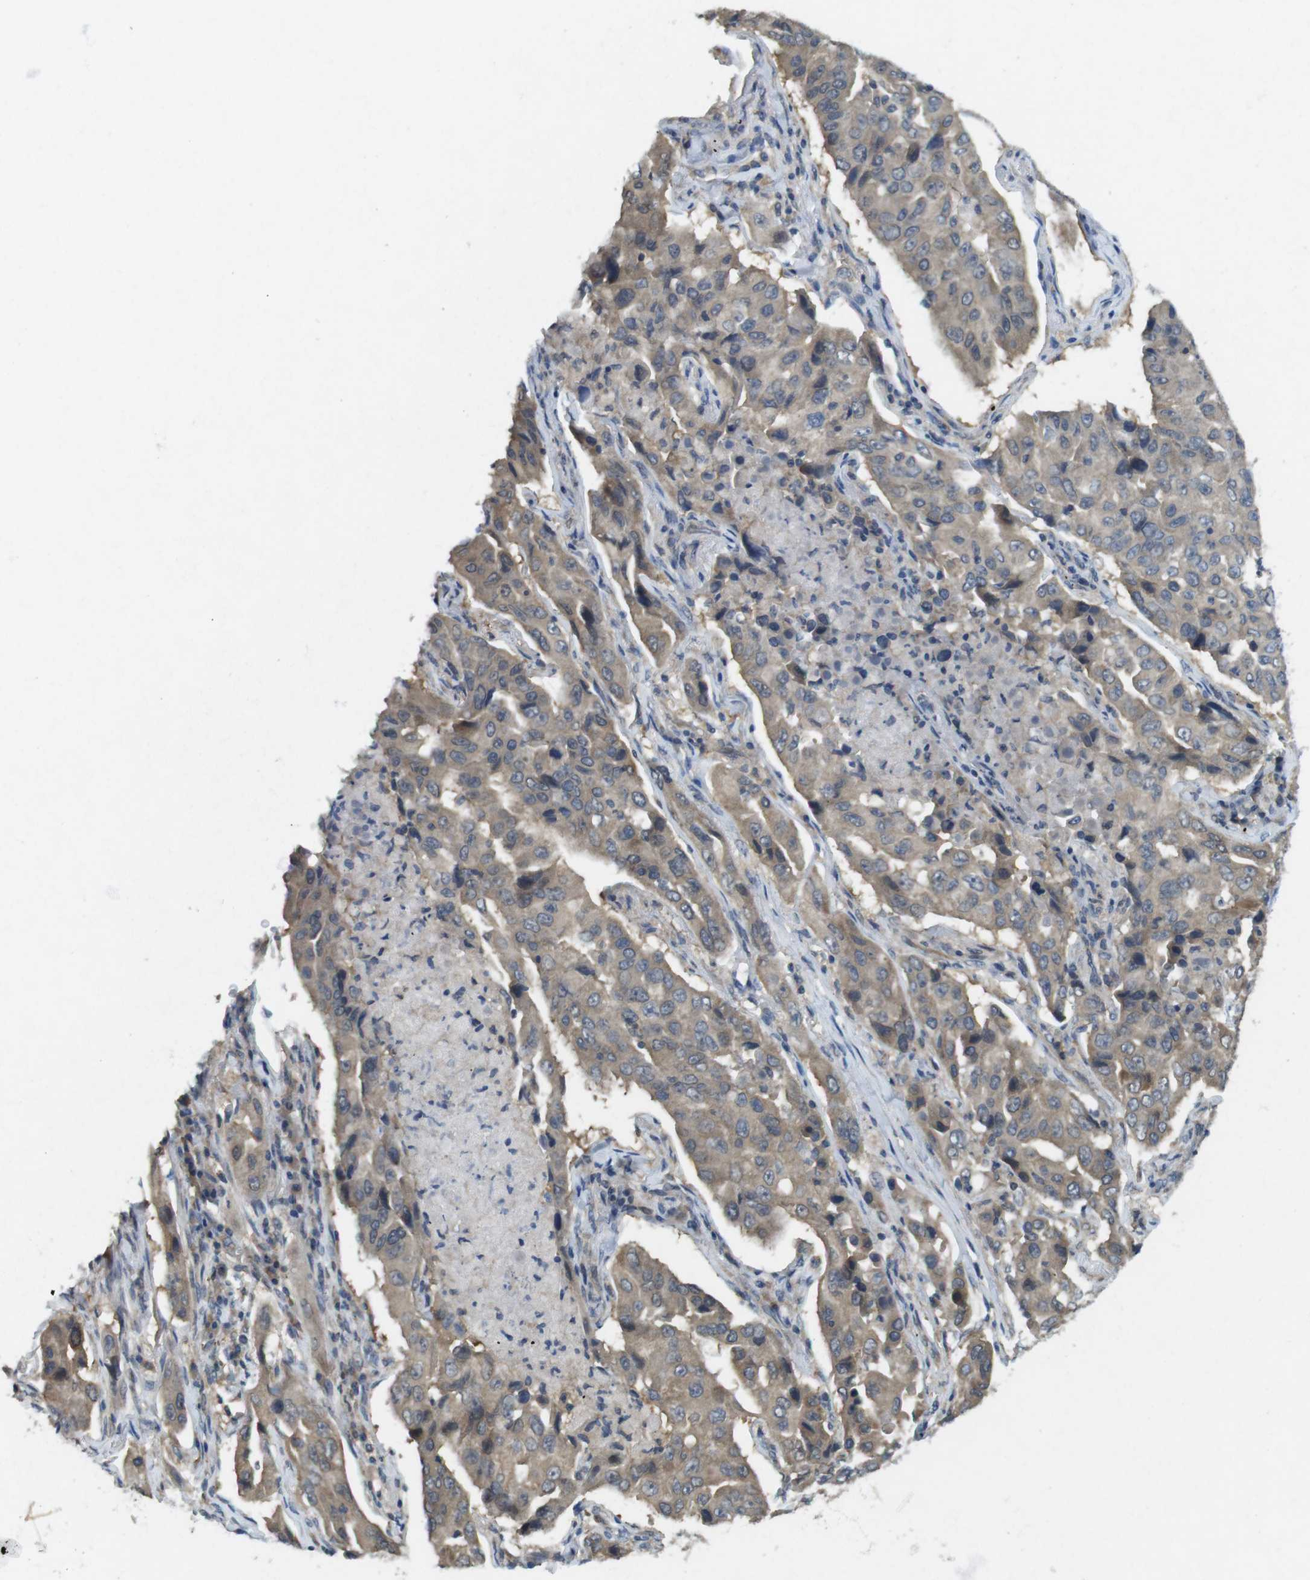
{"staining": {"intensity": "weak", "quantity": ">75%", "location": "cytoplasmic/membranous"}, "tissue": "lung cancer", "cell_type": "Tumor cells", "image_type": "cancer", "snomed": [{"axis": "morphology", "description": "Adenocarcinoma, NOS"}, {"axis": "topography", "description": "Lung"}], "caption": "This image demonstrates lung cancer stained with immunohistochemistry to label a protein in brown. The cytoplasmic/membranous of tumor cells show weak positivity for the protein. Nuclei are counter-stained blue.", "gene": "SUGT1", "patient": {"sex": "female", "age": 65}}